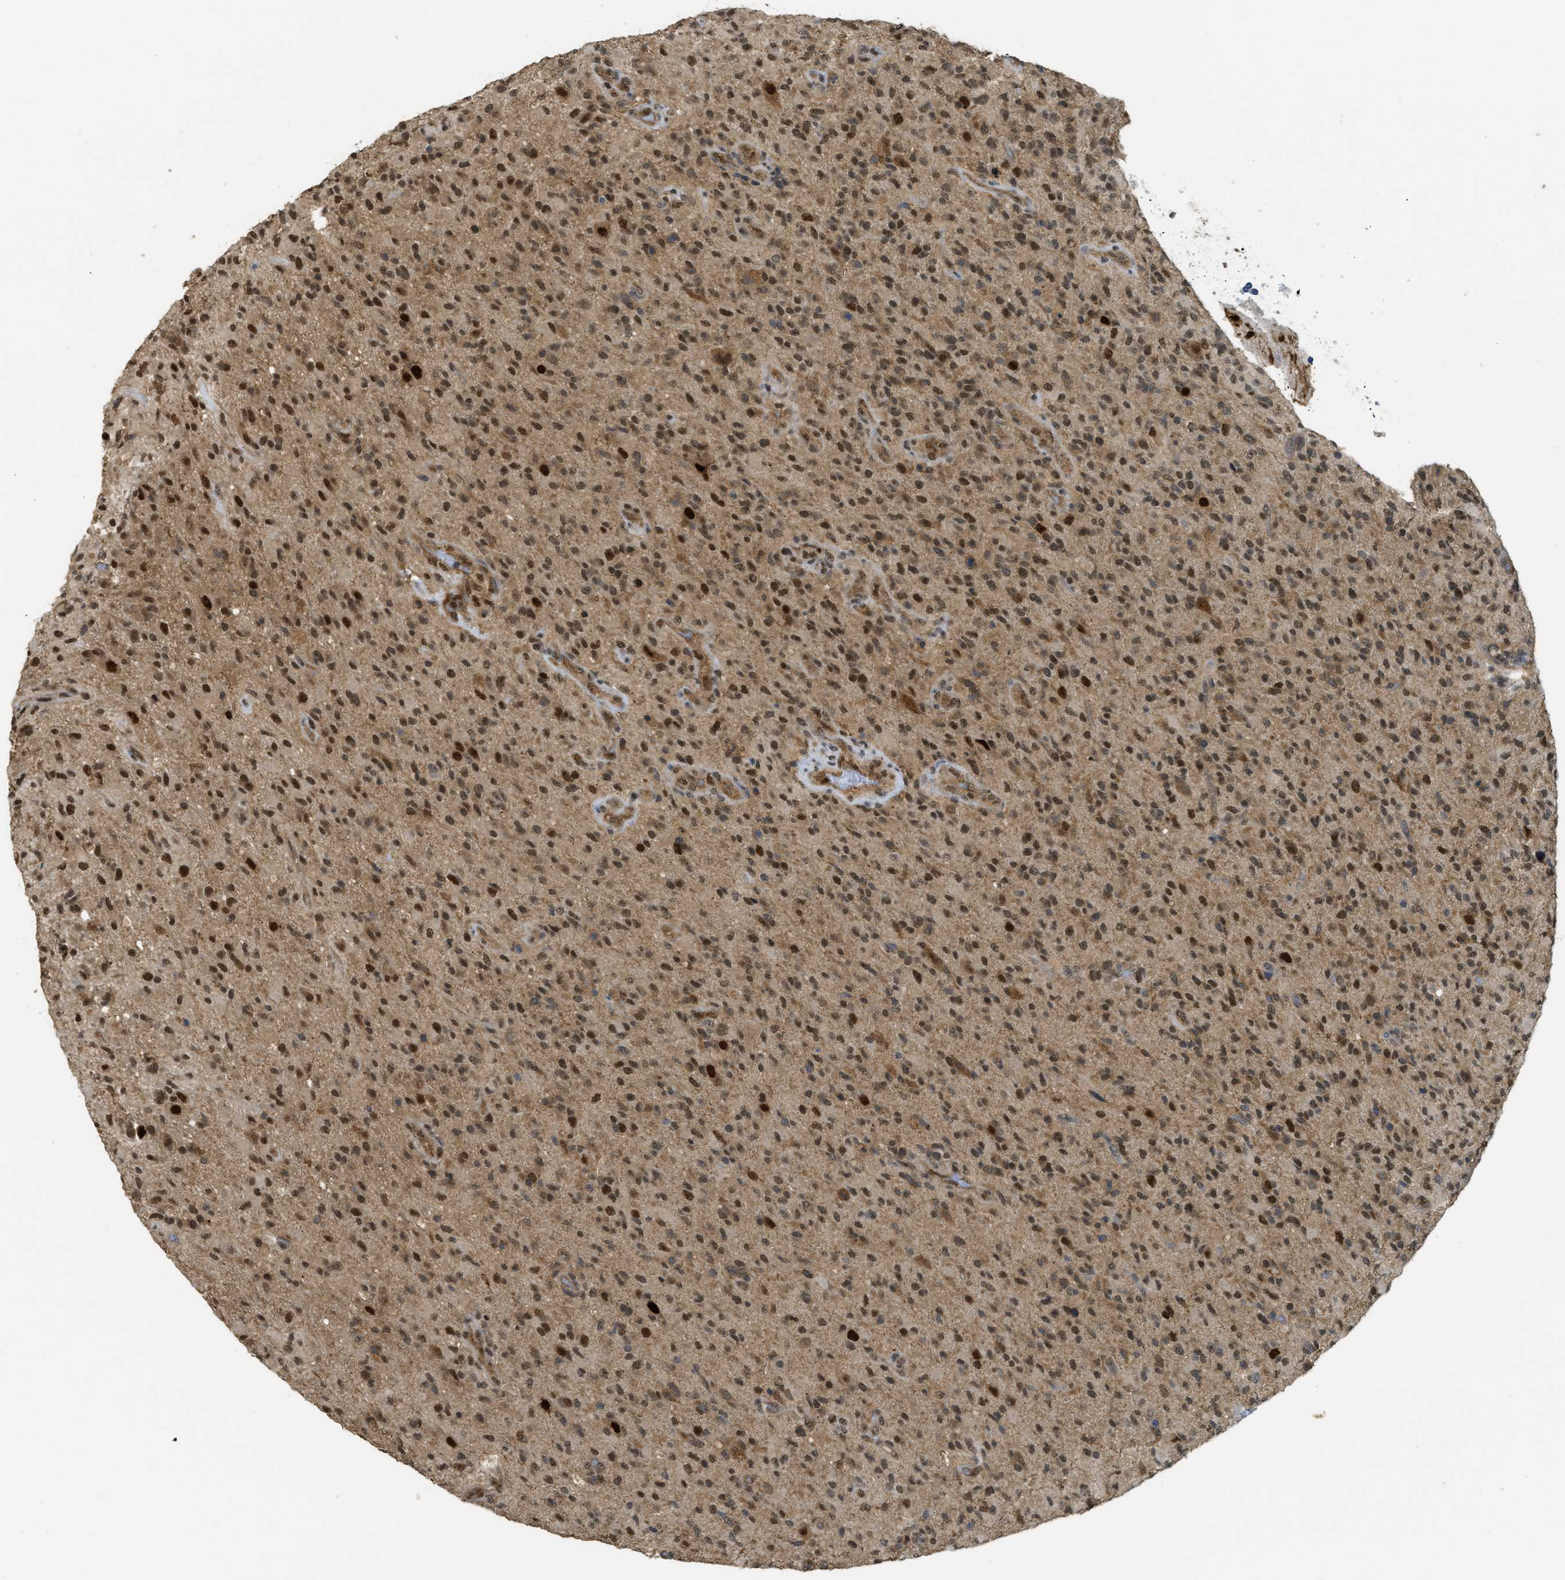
{"staining": {"intensity": "moderate", "quantity": ">75%", "location": "cytoplasmic/membranous,nuclear"}, "tissue": "glioma", "cell_type": "Tumor cells", "image_type": "cancer", "snomed": [{"axis": "morphology", "description": "Glioma, malignant, High grade"}, {"axis": "topography", "description": "Brain"}], "caption": "This photomicrograph exhibits malignant high-grade glioma stained with immunohistochemistry to label a protein in brown. The cytoplasmic/membranous and nuclear of tumor cells show moderate positivity for the protein. Nuclei are counter-stained blue.", "gene": "PSMC5", "patient": {"sex": "male", "age": 71}}